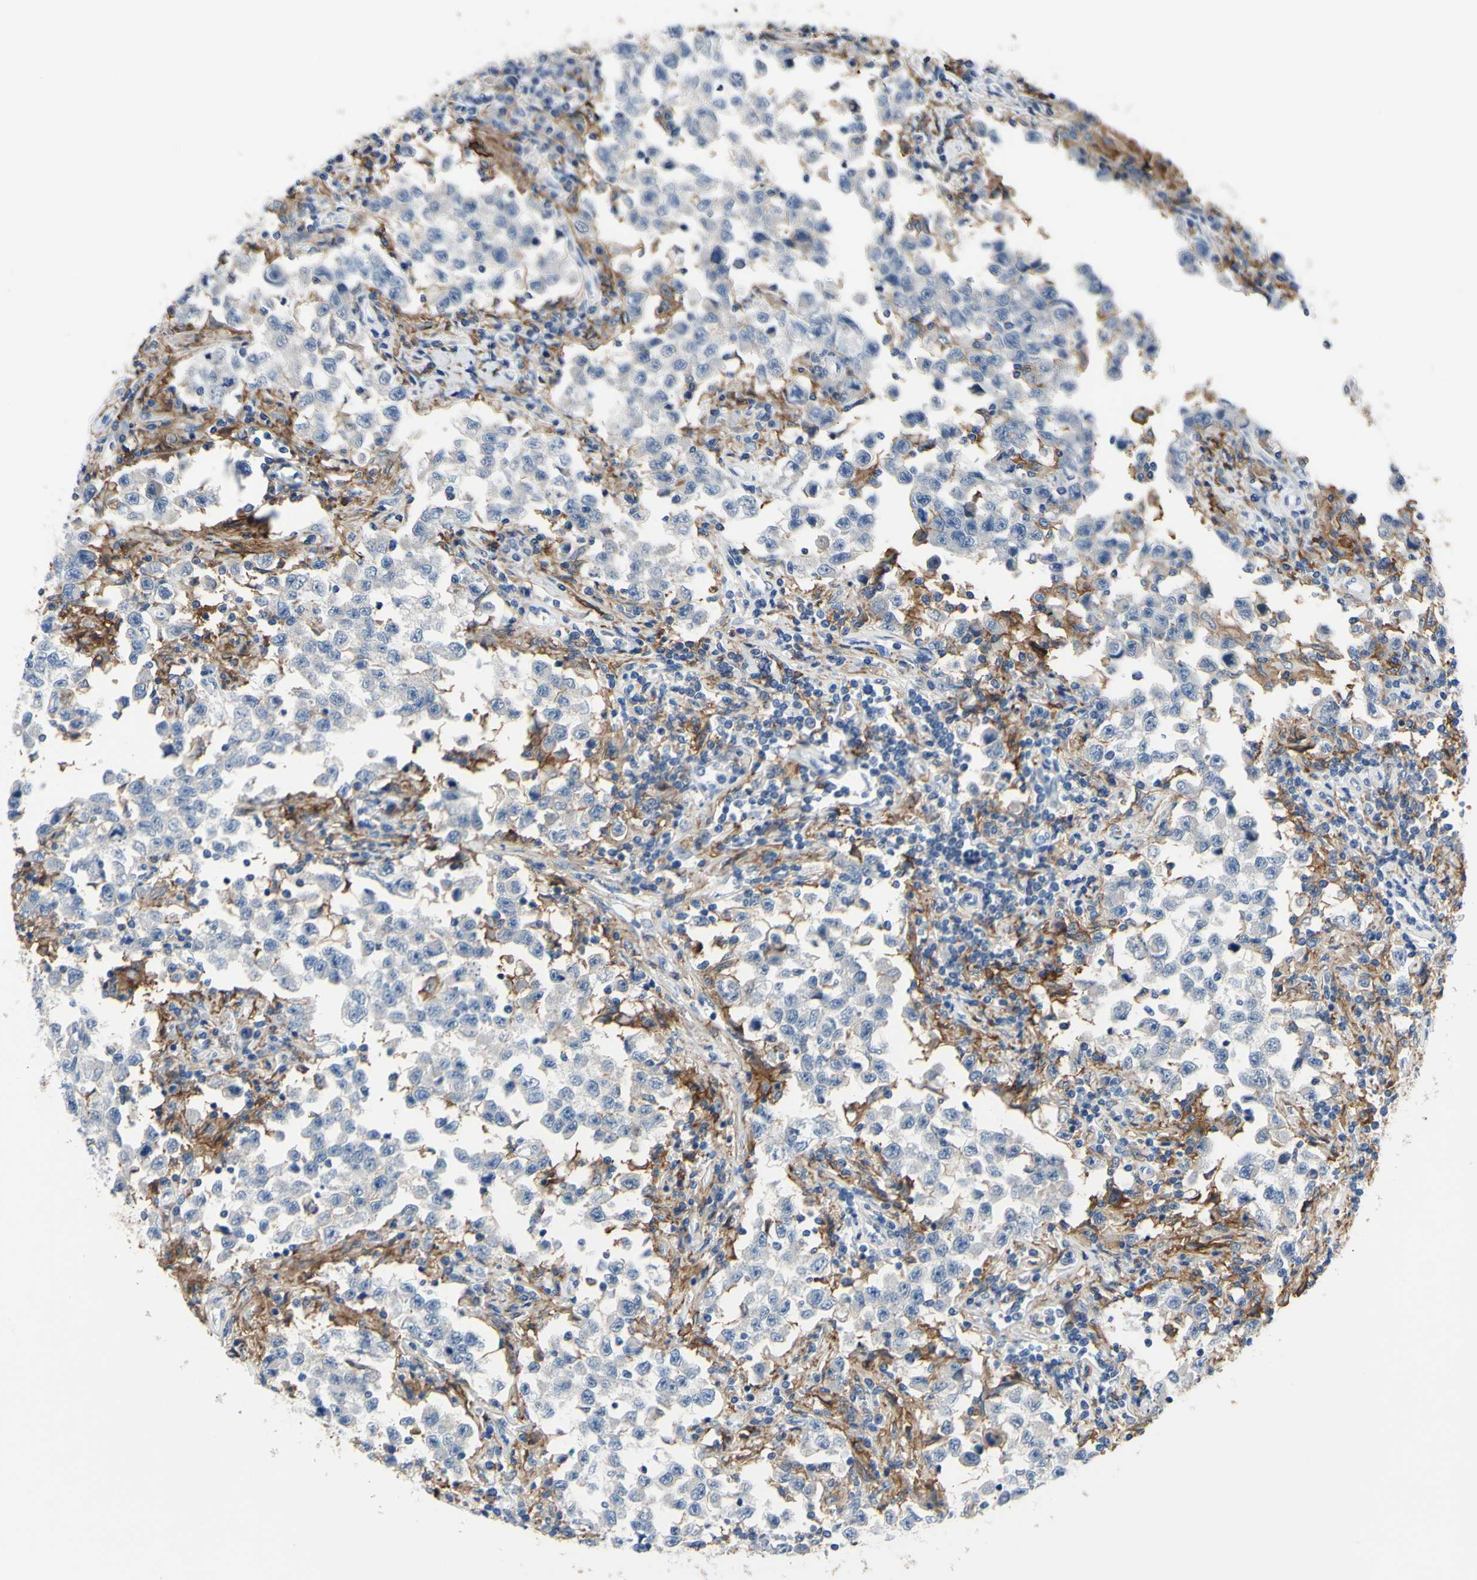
{"staining": {"intensity": "negative", "quantity": "none", "location": "none"}, "tissue": "testis cancer", "cell_type": "Tumor cells", "image_type": "cancer", "snomed": [{"axis": "morphology", "description": "Carcinoma, Embryonal, NOS"}, {"axis": "topography", "description": "Testis"}], "caption": "High magnification brightfield microscopy of testis cancer stained with DAB (3,3'-diaminobenzidine) (brown) and counterstained with hematoxylin (blue): tumor cells show no significant positivity. Brightfield microscopy of immunohistochemistry stained with DAB (3,3'-diaminobenzidine) (brown) and hematoxylin (blue), captured at high magnification.", "gene": "FCGR2A", "patient": {"sex": "male", "age": 21}}